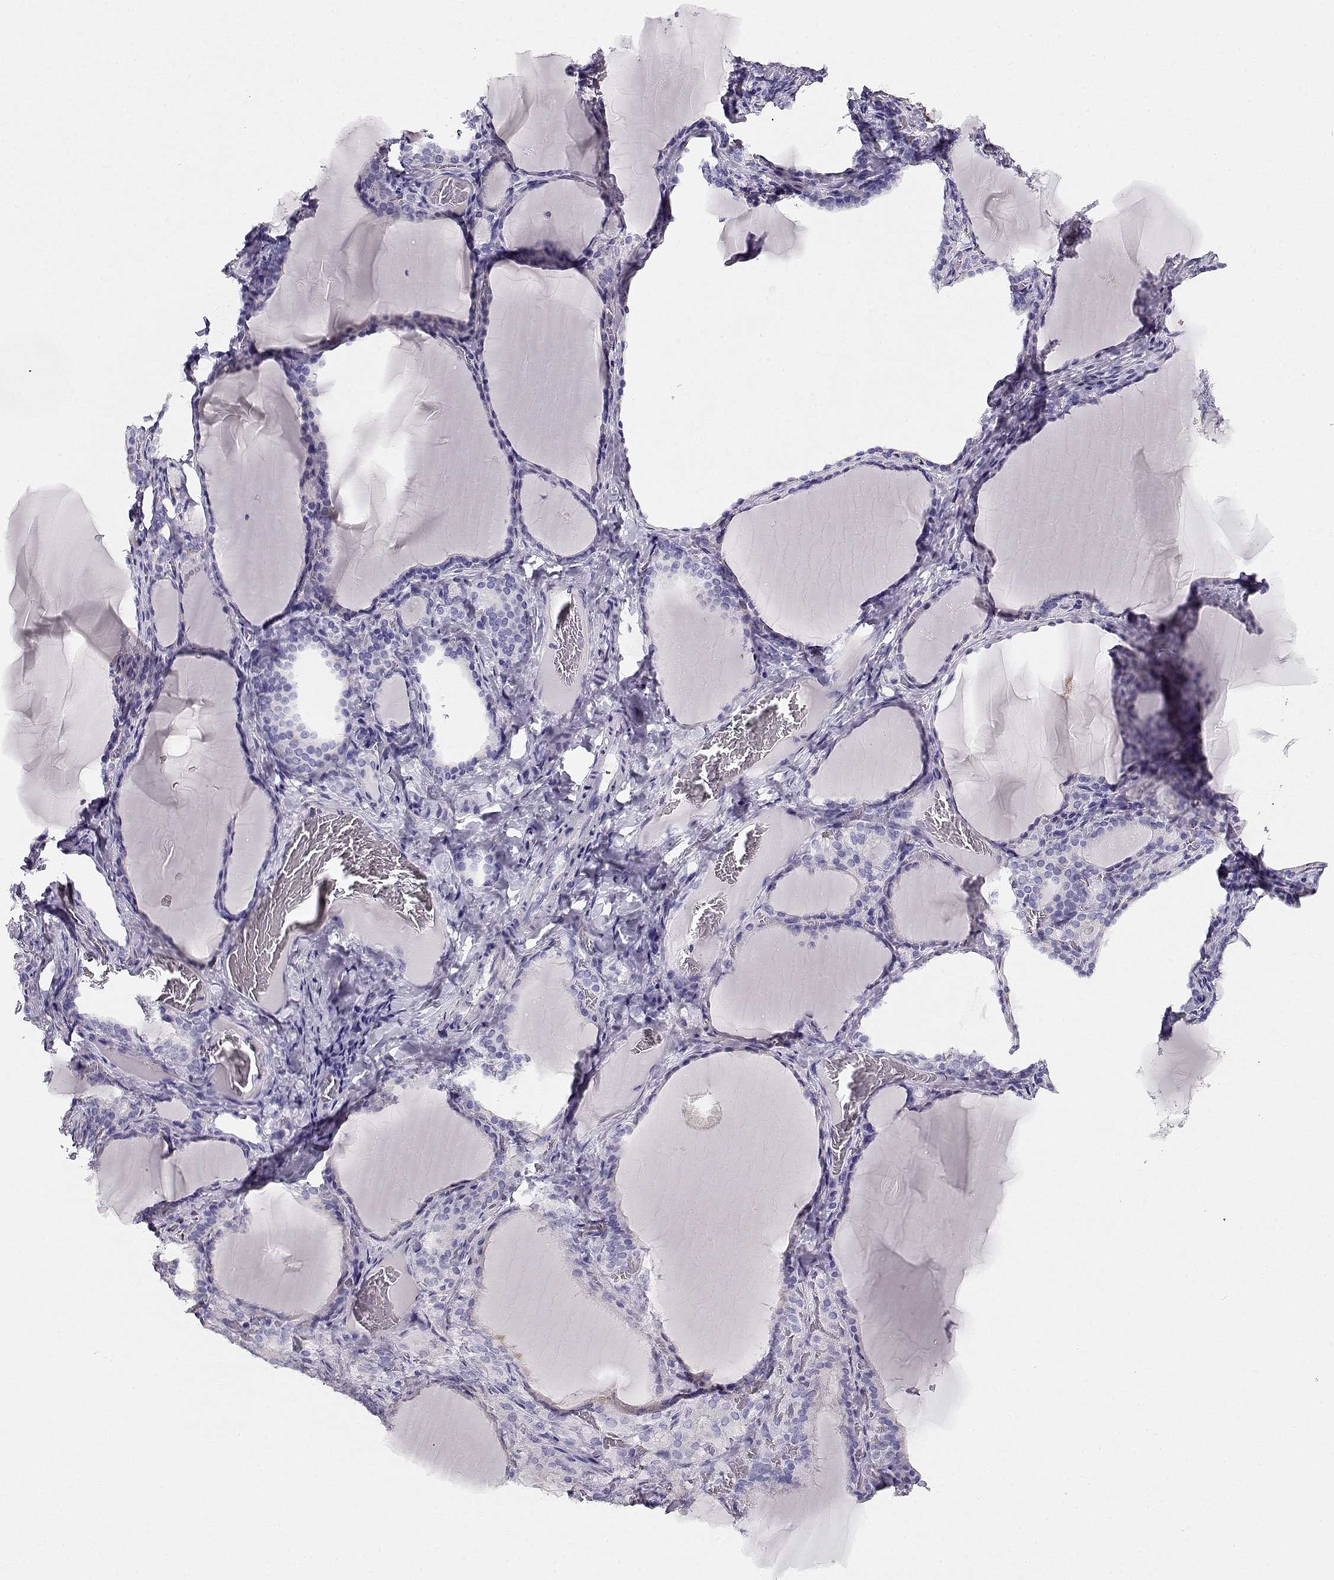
{"staining": {"intensity": "negative", "quantity": "none", "location": "none"}, "tissue": "thyroid gland", "cell_type": "Glandular cells", "image_type": "normal", "snomed": [{"axis": "morphology", "description": "Normal tissue, NOS"}, {"axis": "morphology", "description": "Hyperplasia, NOS"}, {"axis": "topography", "description": "Thyroid gland"}], "caption": "Glandular cells show no significant expression in benign thyroid gland. The staining was performed using DAB to visualize the protein expression in brown, while the nuclei were stained in blue with hematoxylin (Magnification: 20x).", "gene": "ACTN2", "patient": {"sex": "female", "age": 27}}